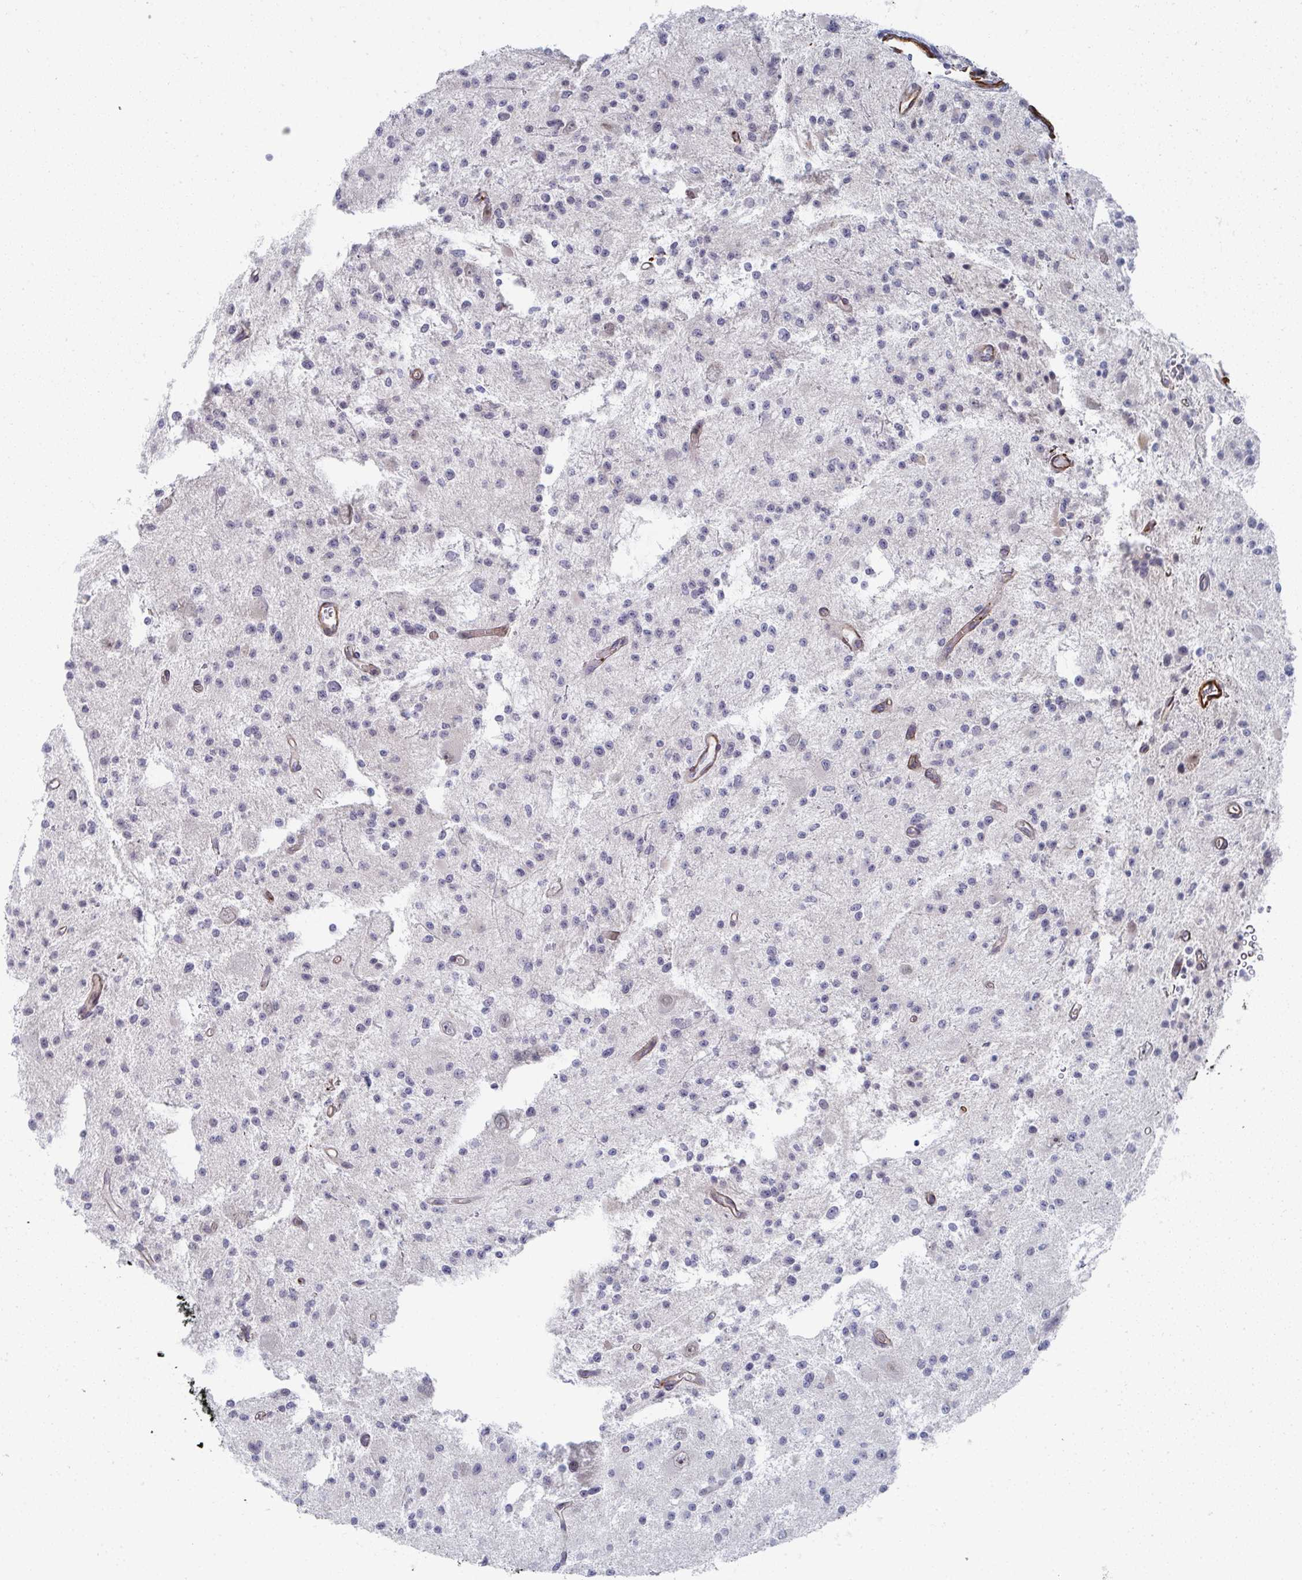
{"staining": {"intensity": "negative", "quantity": "none", "location": "none"}, "tissue": "glioma", "cell_type": "Tumor cells", "image_type": "cancer", "snomed": [{"axis": "morphology", "description": "Glioma, malignant, Low grade"}, {"axis": "topography", "description": "Brain"}], "caption": "High magnification brightfield microscopy of glioma stained with DAB (brown) and counterstained with hematoxylin (blue): tumor cells show no significant expression. (Immunohistochemistry, brightfield microscopy, high magnification).", "gene": "NEURL4", "patient": {"sex": "male", "age": 43}}